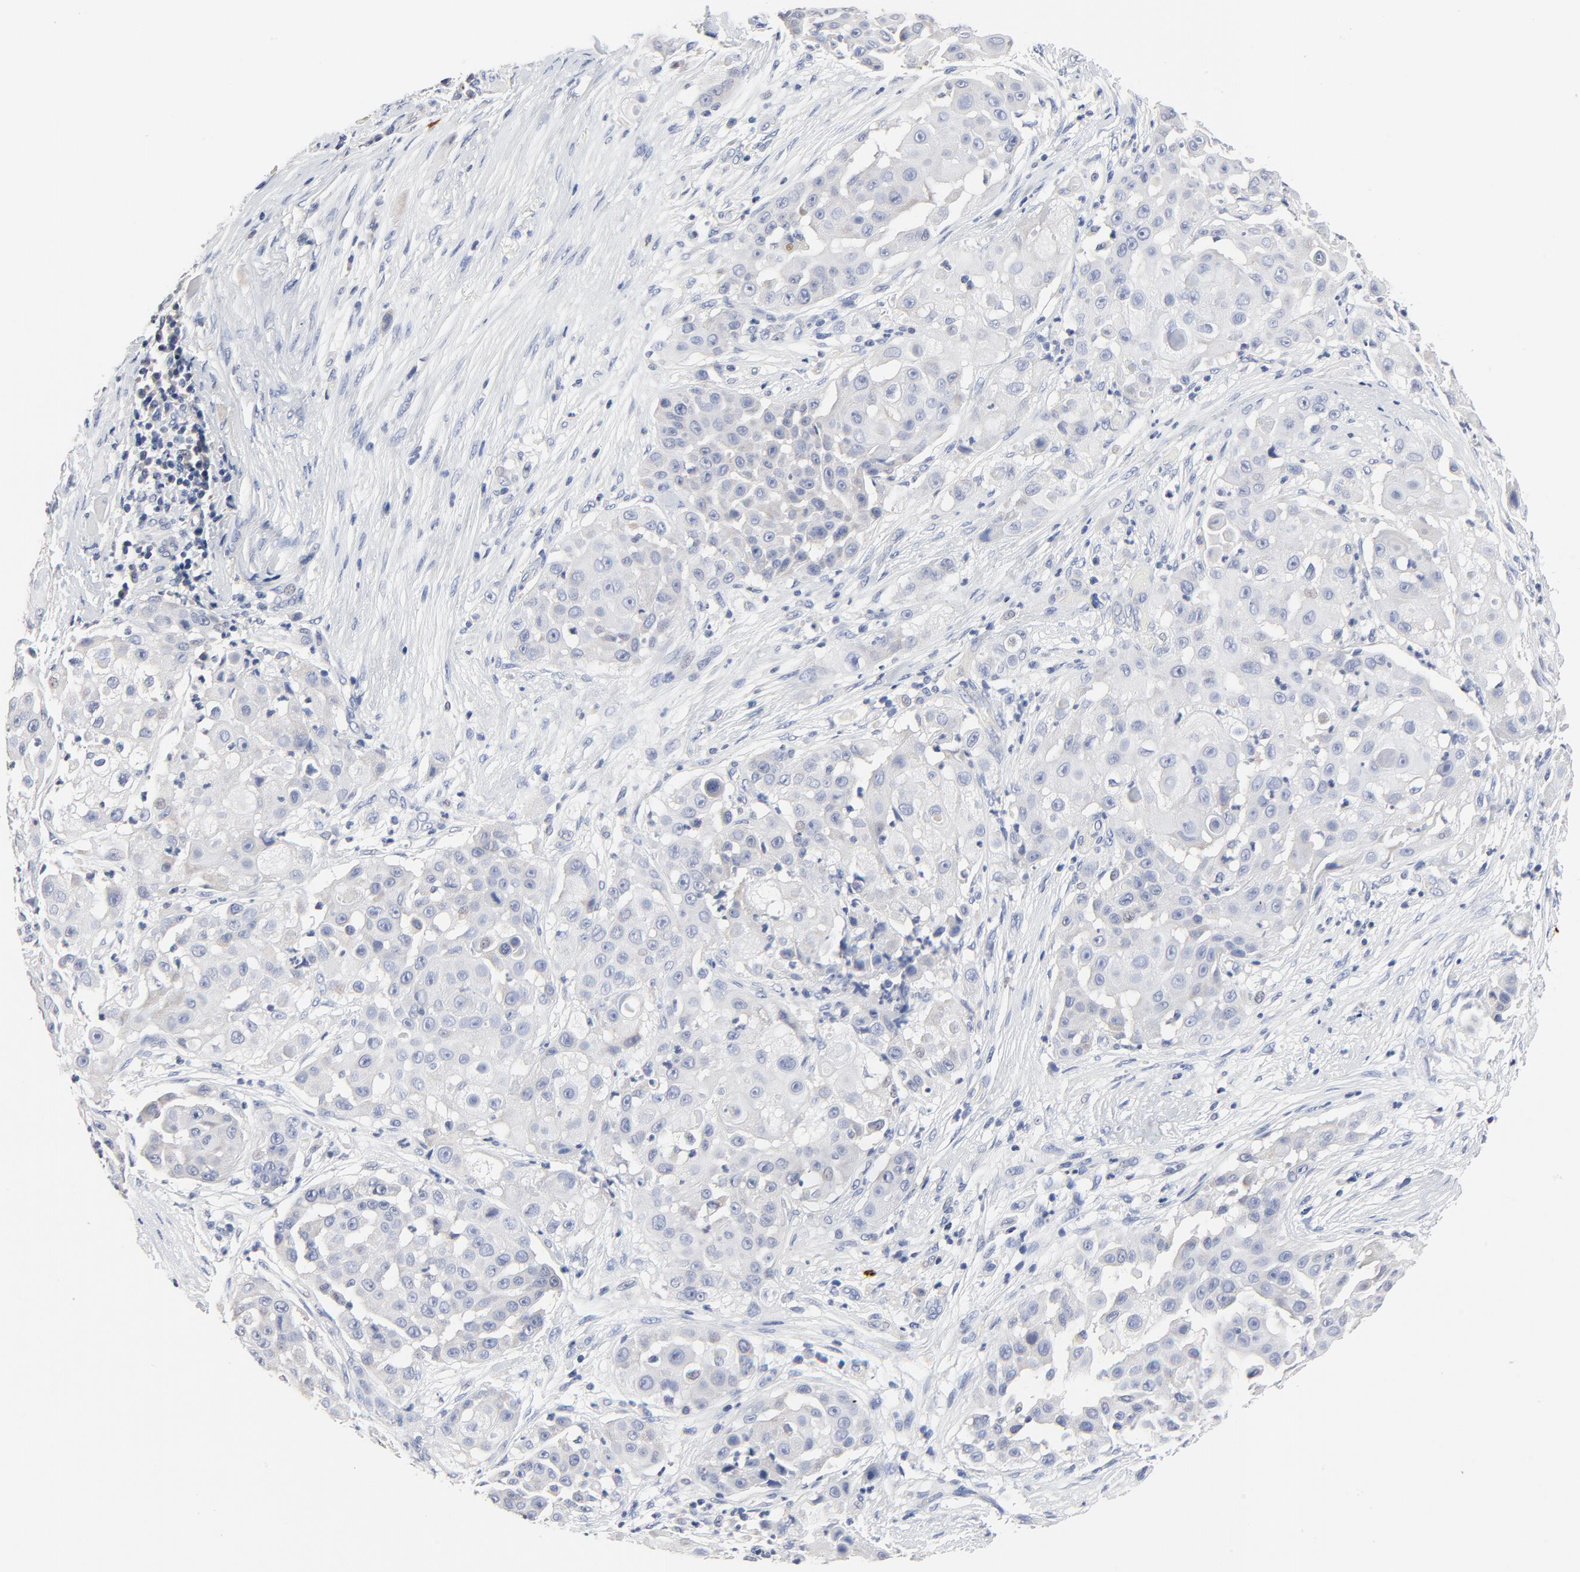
{"staining": {"intensity": "negative", "quantity": "none", "location": "none"}, "tissue": "skin cancer", "cell_type": "Tumor cells", "image_type": "cancer", "snomed": [{"axis": "morphology", "description": "Squamous cell carcinoma, NOS"}, {"axis": "topography", "description": "Skin"}], "caption": "Immunohistochemistry image of human squamous cell carcinoma (skin) stained for a protein (brown), which reveals no positivity in tumor cells.", "gene": "FBXL5", "patient": {"sex": "female", "age": 57}}